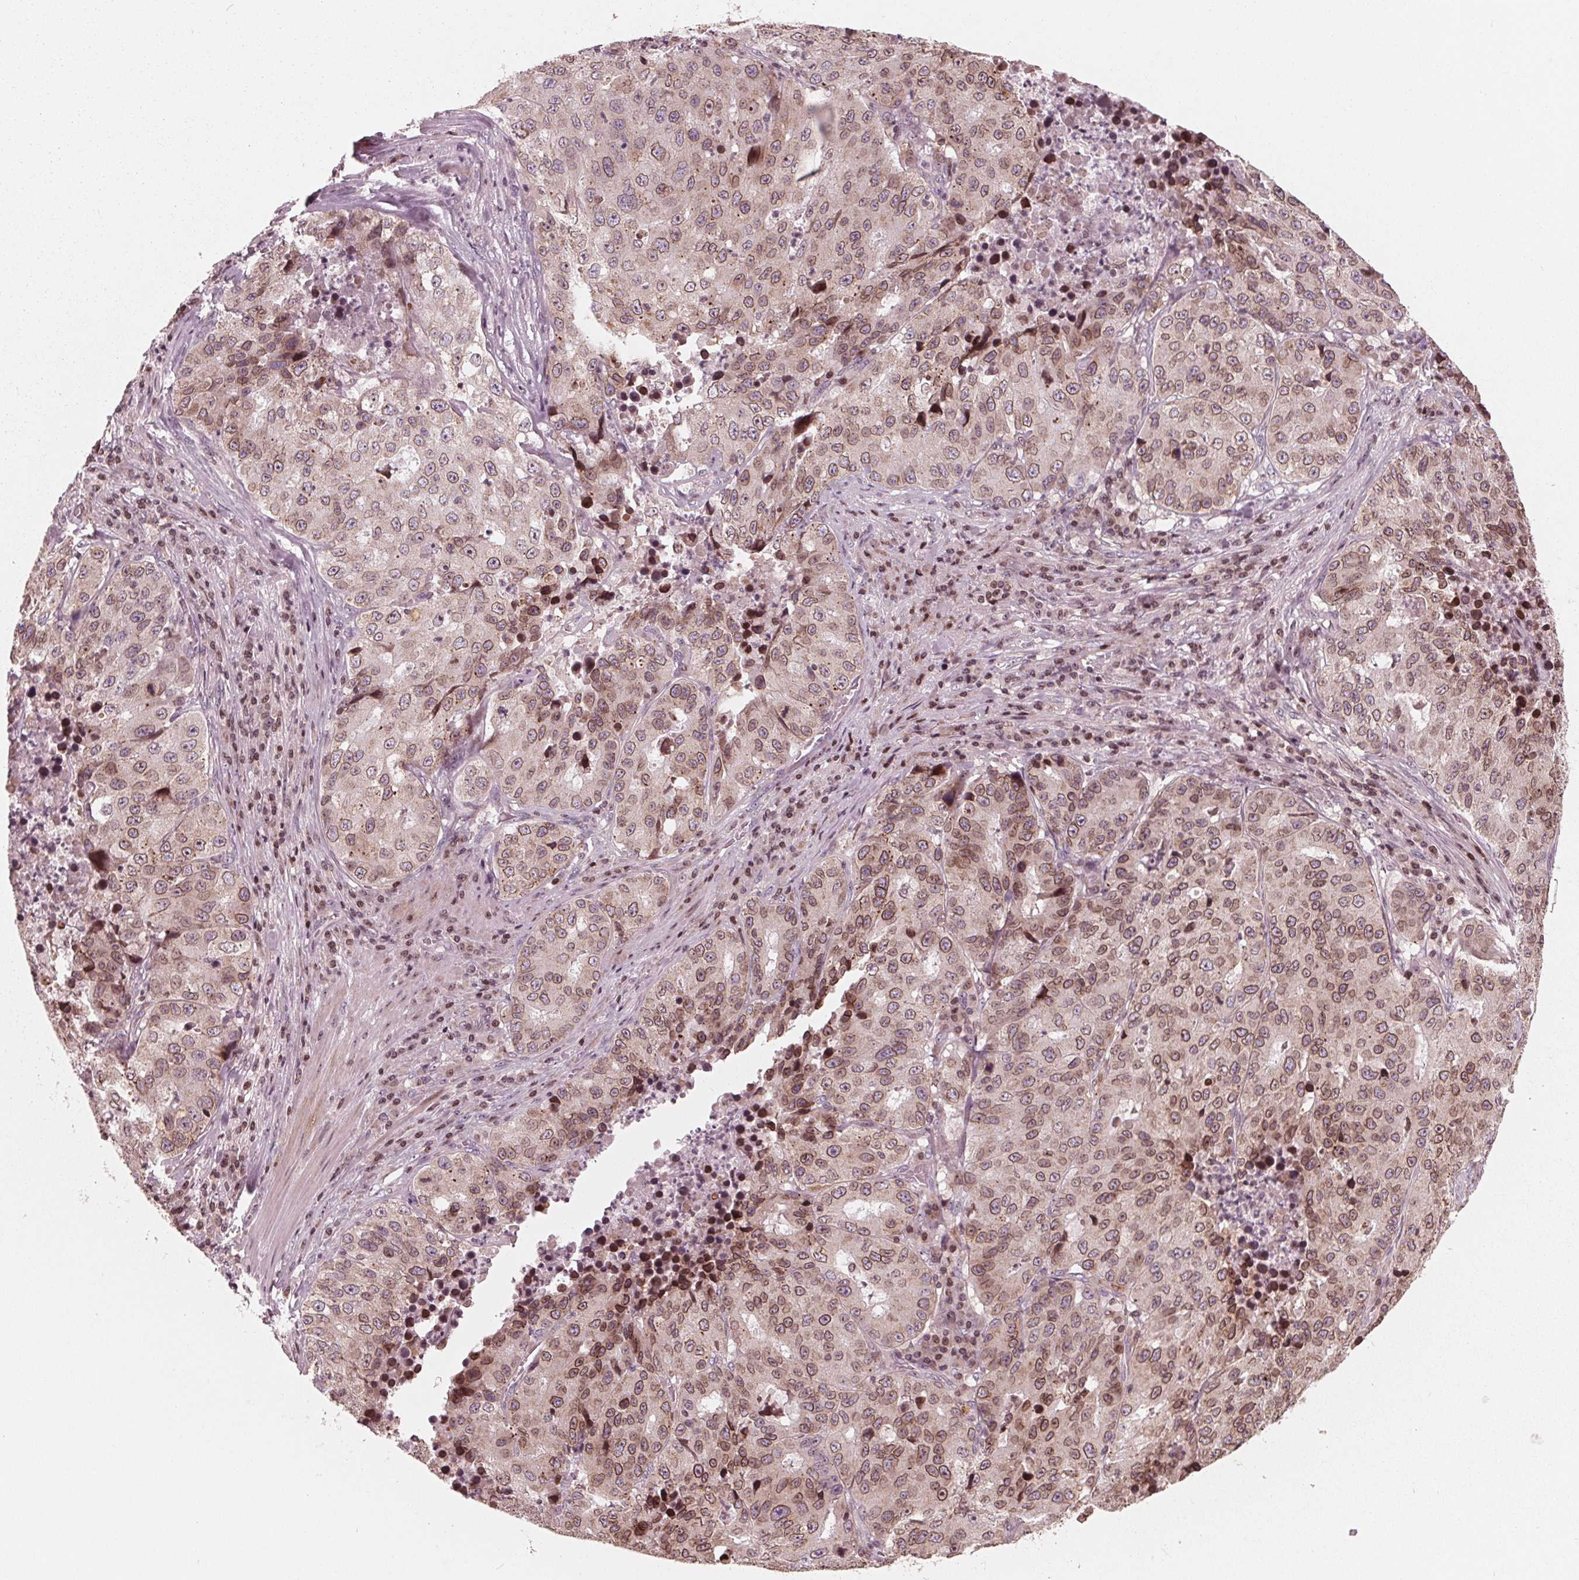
{"staining": {"intensity": "moderate", "quantity": ">75%", "location": "cytoplasmic/membranous,nuclear"}, "tissue": "stomach cancer", "cell_type": "Tumor cells", "image_type": "cancer", "snomed": [{"axis": "morphology", "description": "Adenocarcinoma, NOS"}, {"axis": "topography", "description": "Stomach"}], "caption": "Stomach cancer (adenocarcinoma) stained with DAB (3,3'-diaminobenzidine) immunohistochemistry reveals medium levels of moderate cytoplasmic/membranous and nuclear staining in approximately >75% of tumor cells.", "gene": "NUP210", "patient": {"sex": "male", "age": 71}}